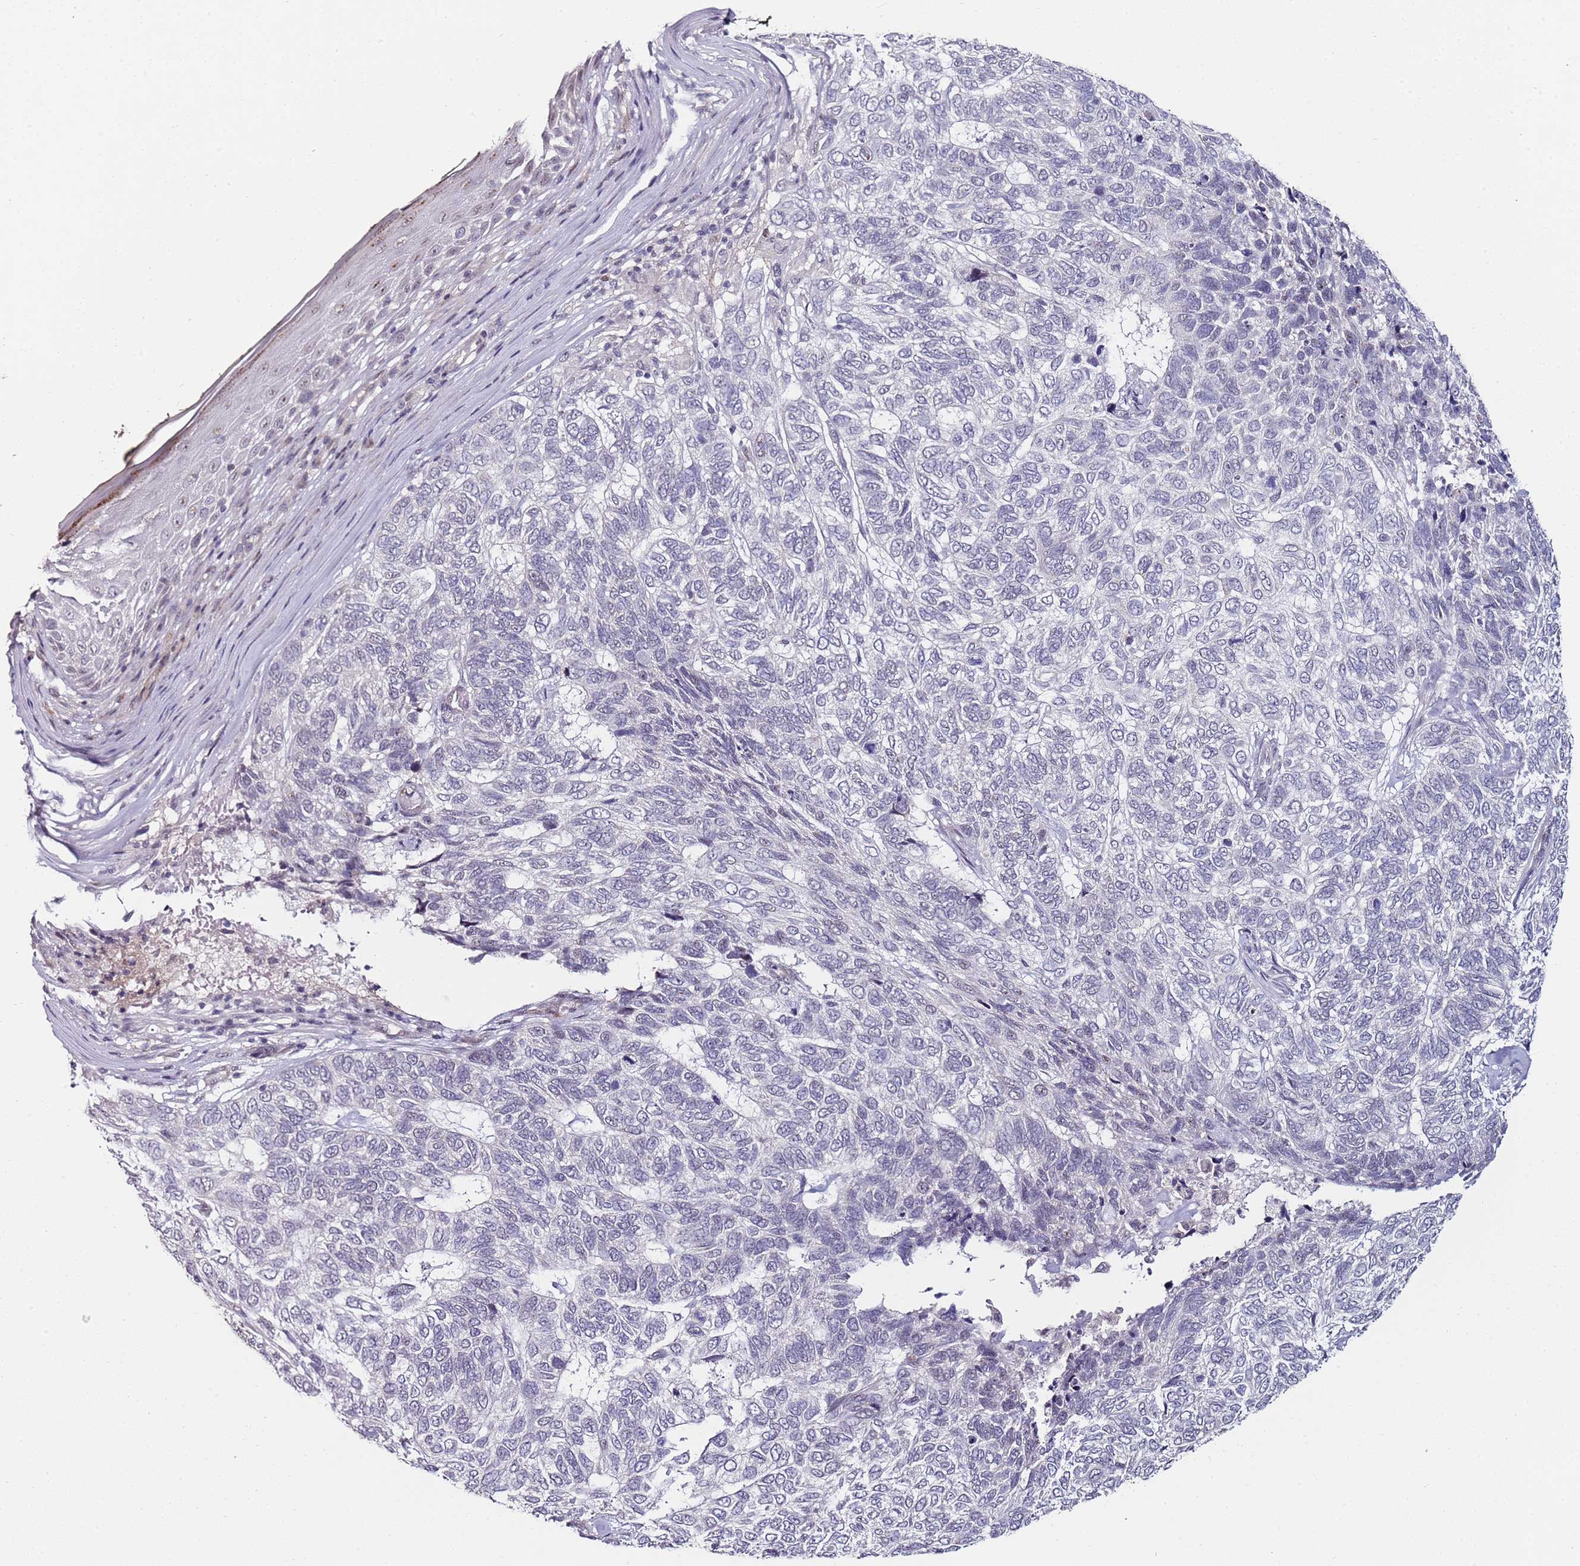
{"staining": {"intensity": "negative", "quantity": "none", "location": "none"}, "tissue": "skin cancer", "cell_type": "Tumor cells", "image_type": "cancer", "snomed": [{"axis": "morphology", "description": "Basal cell carcinoma"}, {"axis": "topography", "description": "Skin"}], "caption": "Protein analysis of basal cell carcinoma (skin) exhibits no significant staining in tumor cells.", "gene": "DUSP28", "patient": {"sex": "female", "age": 65}}